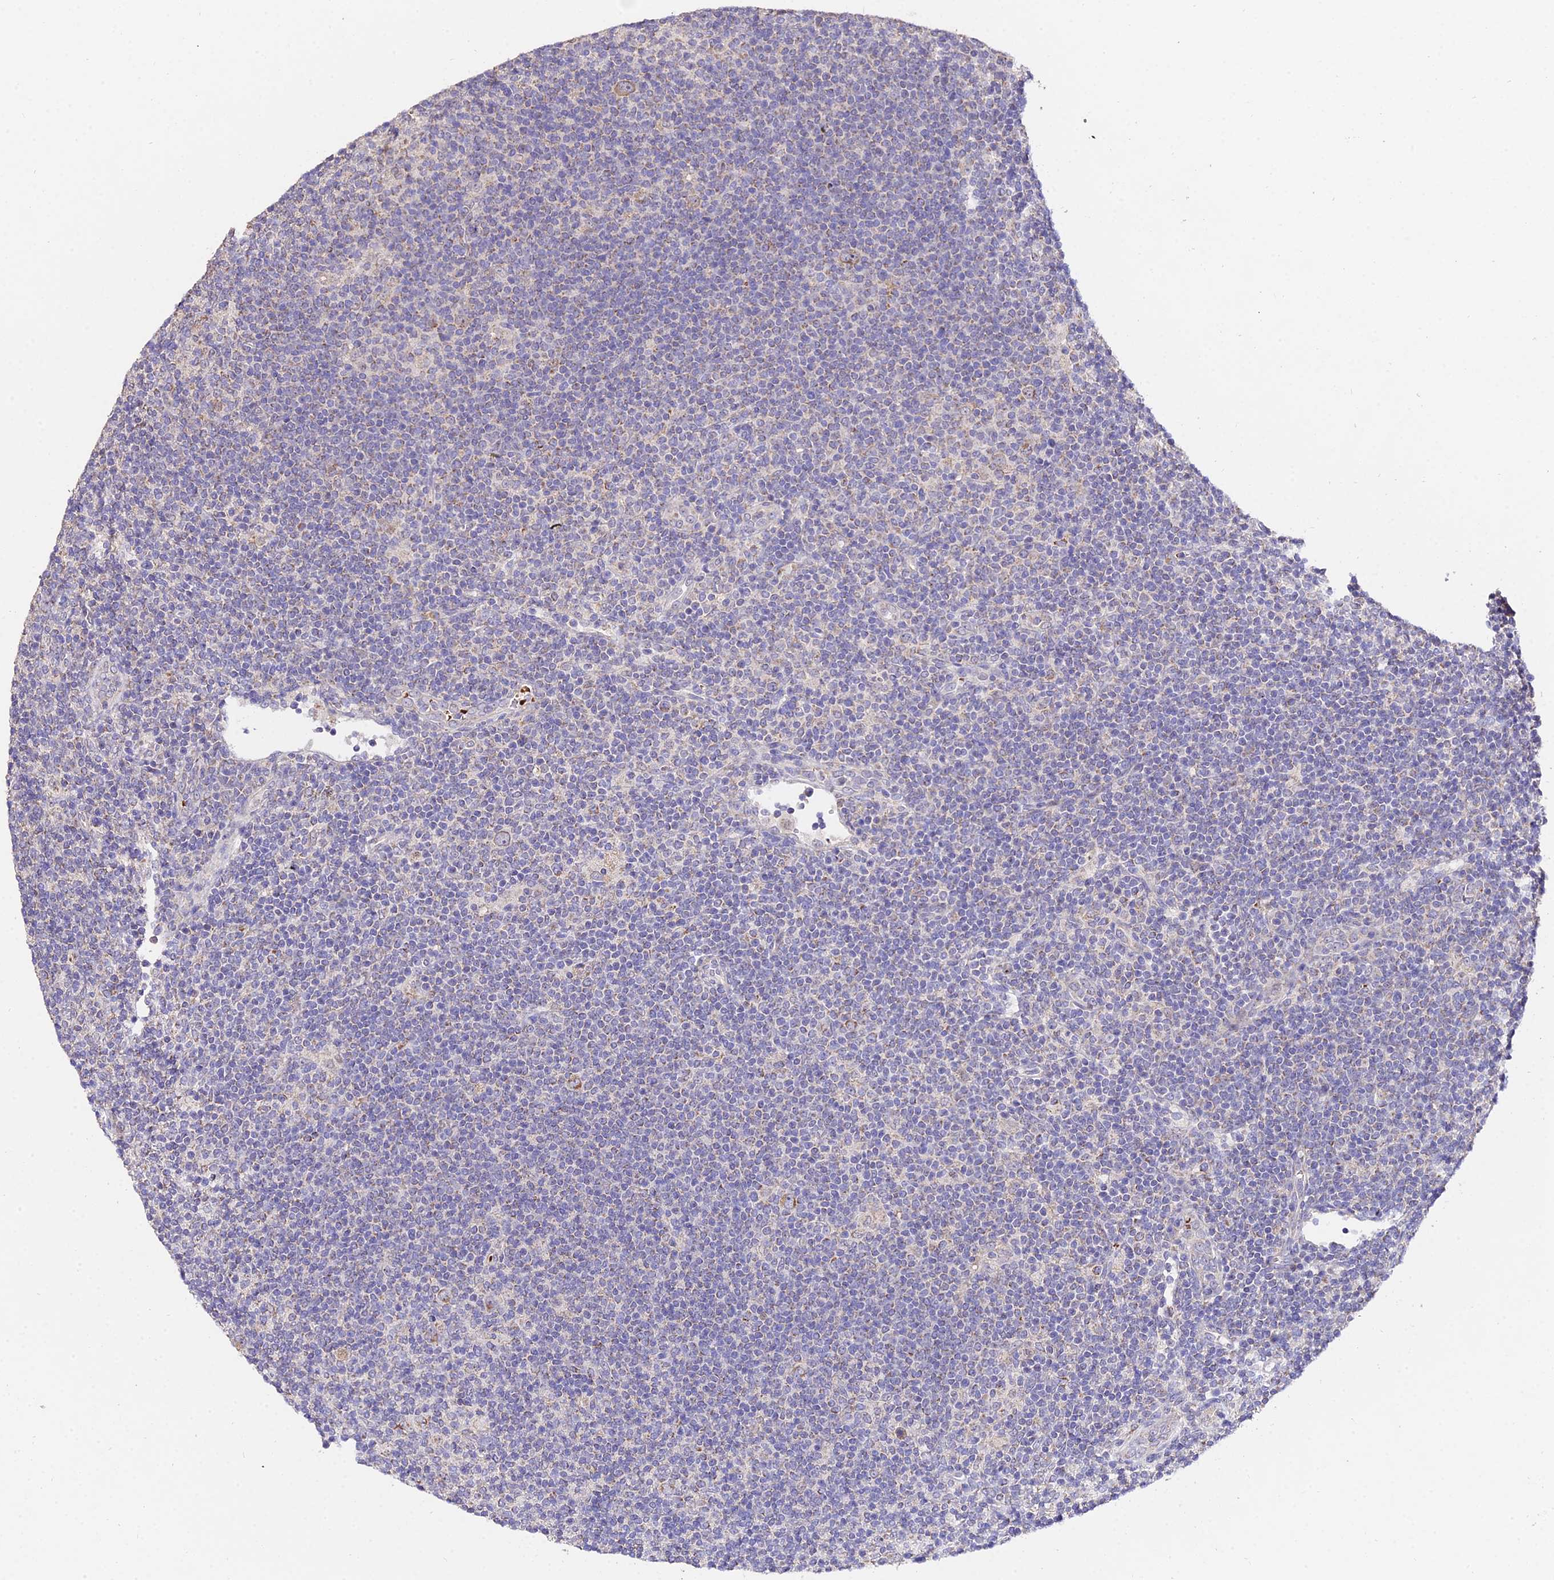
{"staining": {"intensity": "moderate", "quantity": "25%-75%", "location": "cytoplasmic/membranous"}, "tissue": "lymphoma", "cell_type": "Tumor cells", "image_type": "cancer", "snomed": [{"axis": "morphology", "description": "Hodgkin's disease, NOS"}, {"axis": "topography", "description": "Lymph node"}], "caption": "The immunohistochemical stain labels moderate cytoplasmic/membranous positivity in tumor cells of lymphoma tissue.", "gene": "WDR5B", "patient": {"sex": "female", "age": 57}}